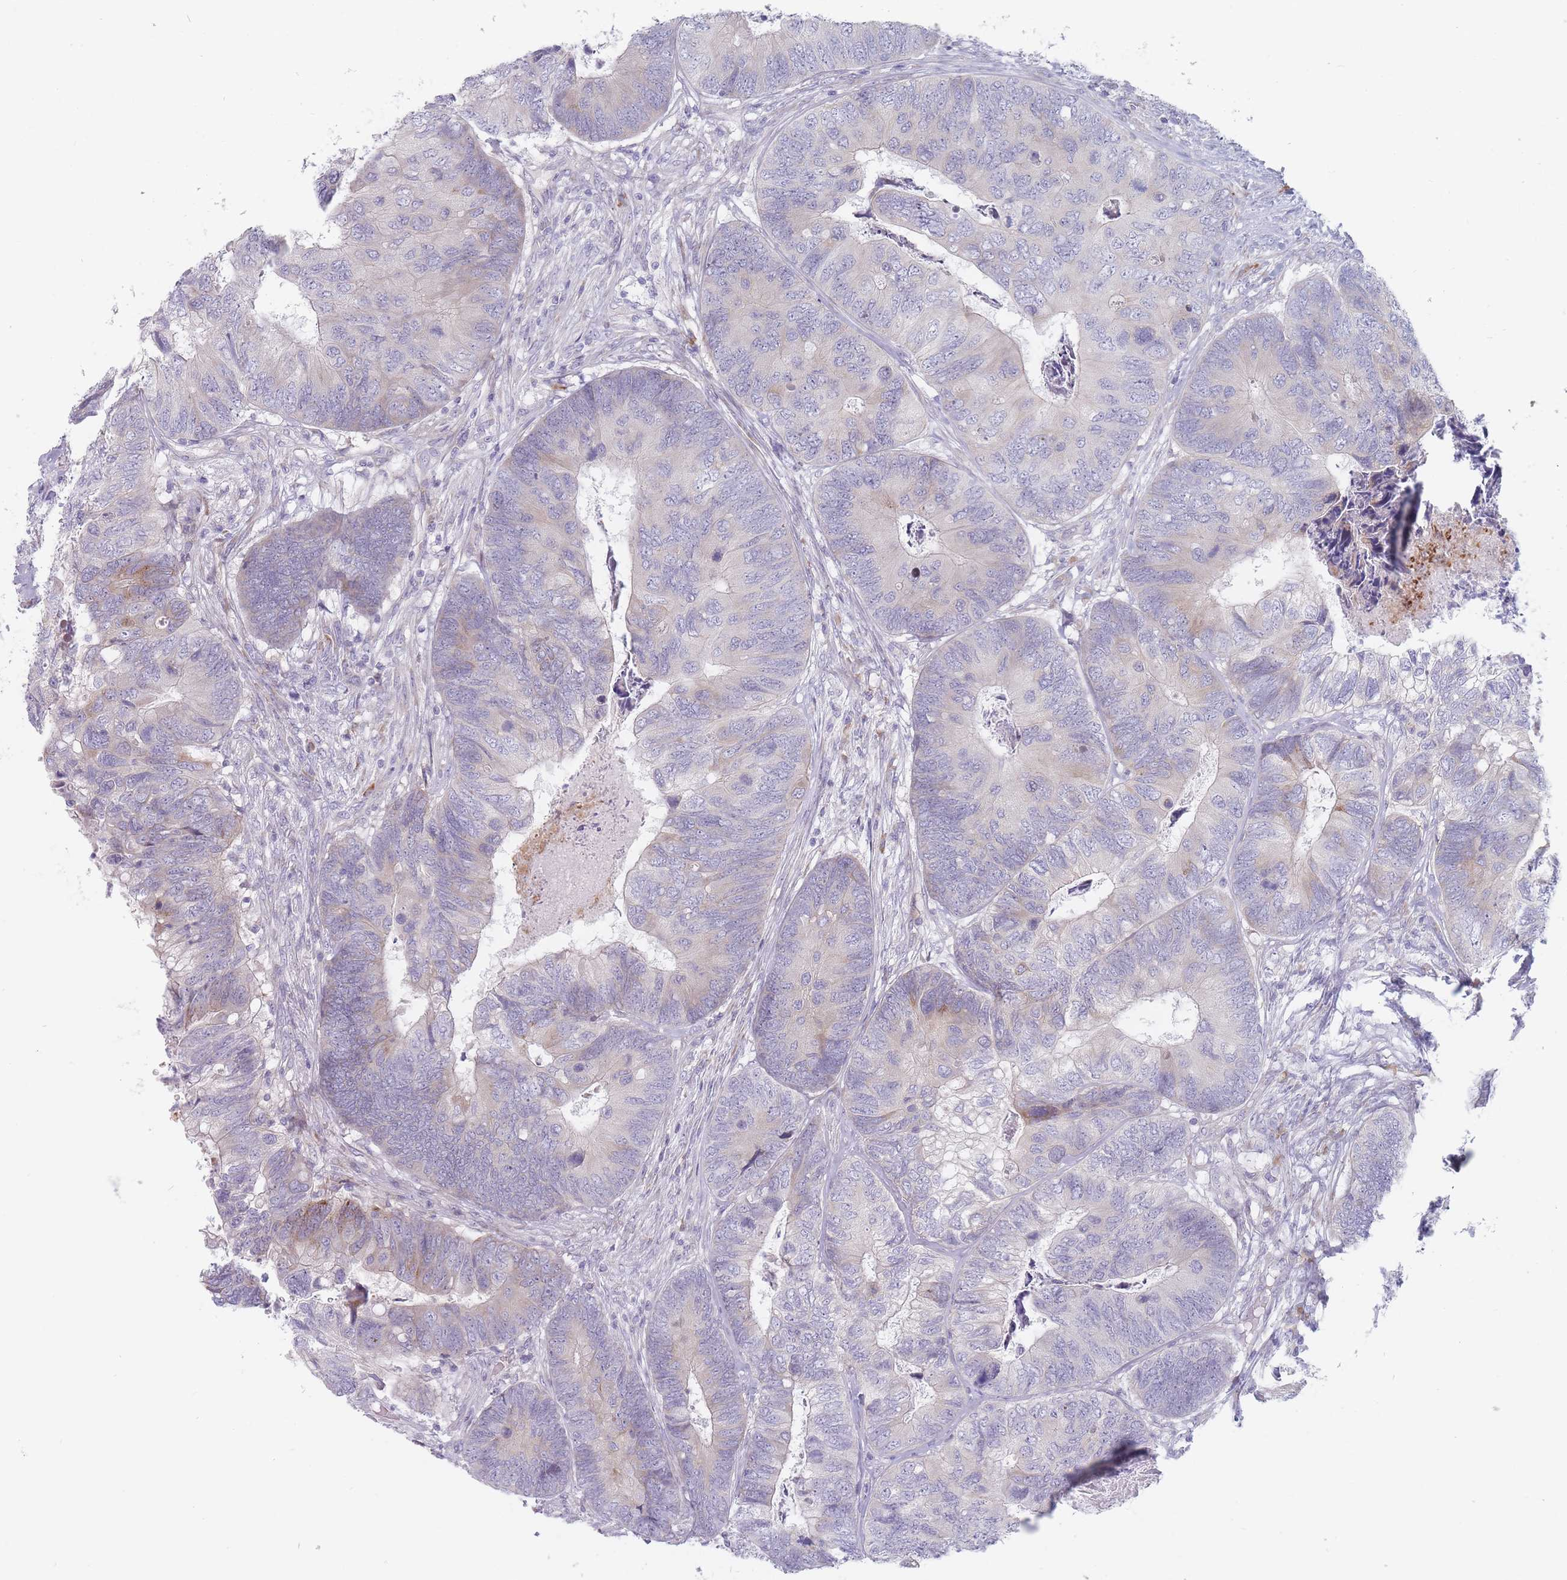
{"staining": {"intensity": "negative", "quantity": "none", "location": "none"}, "tissue": "colorectal cancer", "cell_type": "Tumor cells", "image_type": "cancer", "snomed": [{"axis": "morphology", "description": "Adenocarcinoma, NOS"}, {"axis": "topography", "description": "Colon"}], "caption": "This is an immunohistochemistry micrograph of human adenocarcinoma (colorectal). There is no expression in tumor cells.", "gene": "SPATS1", "patient": {"sex": "female", "age": 67}}